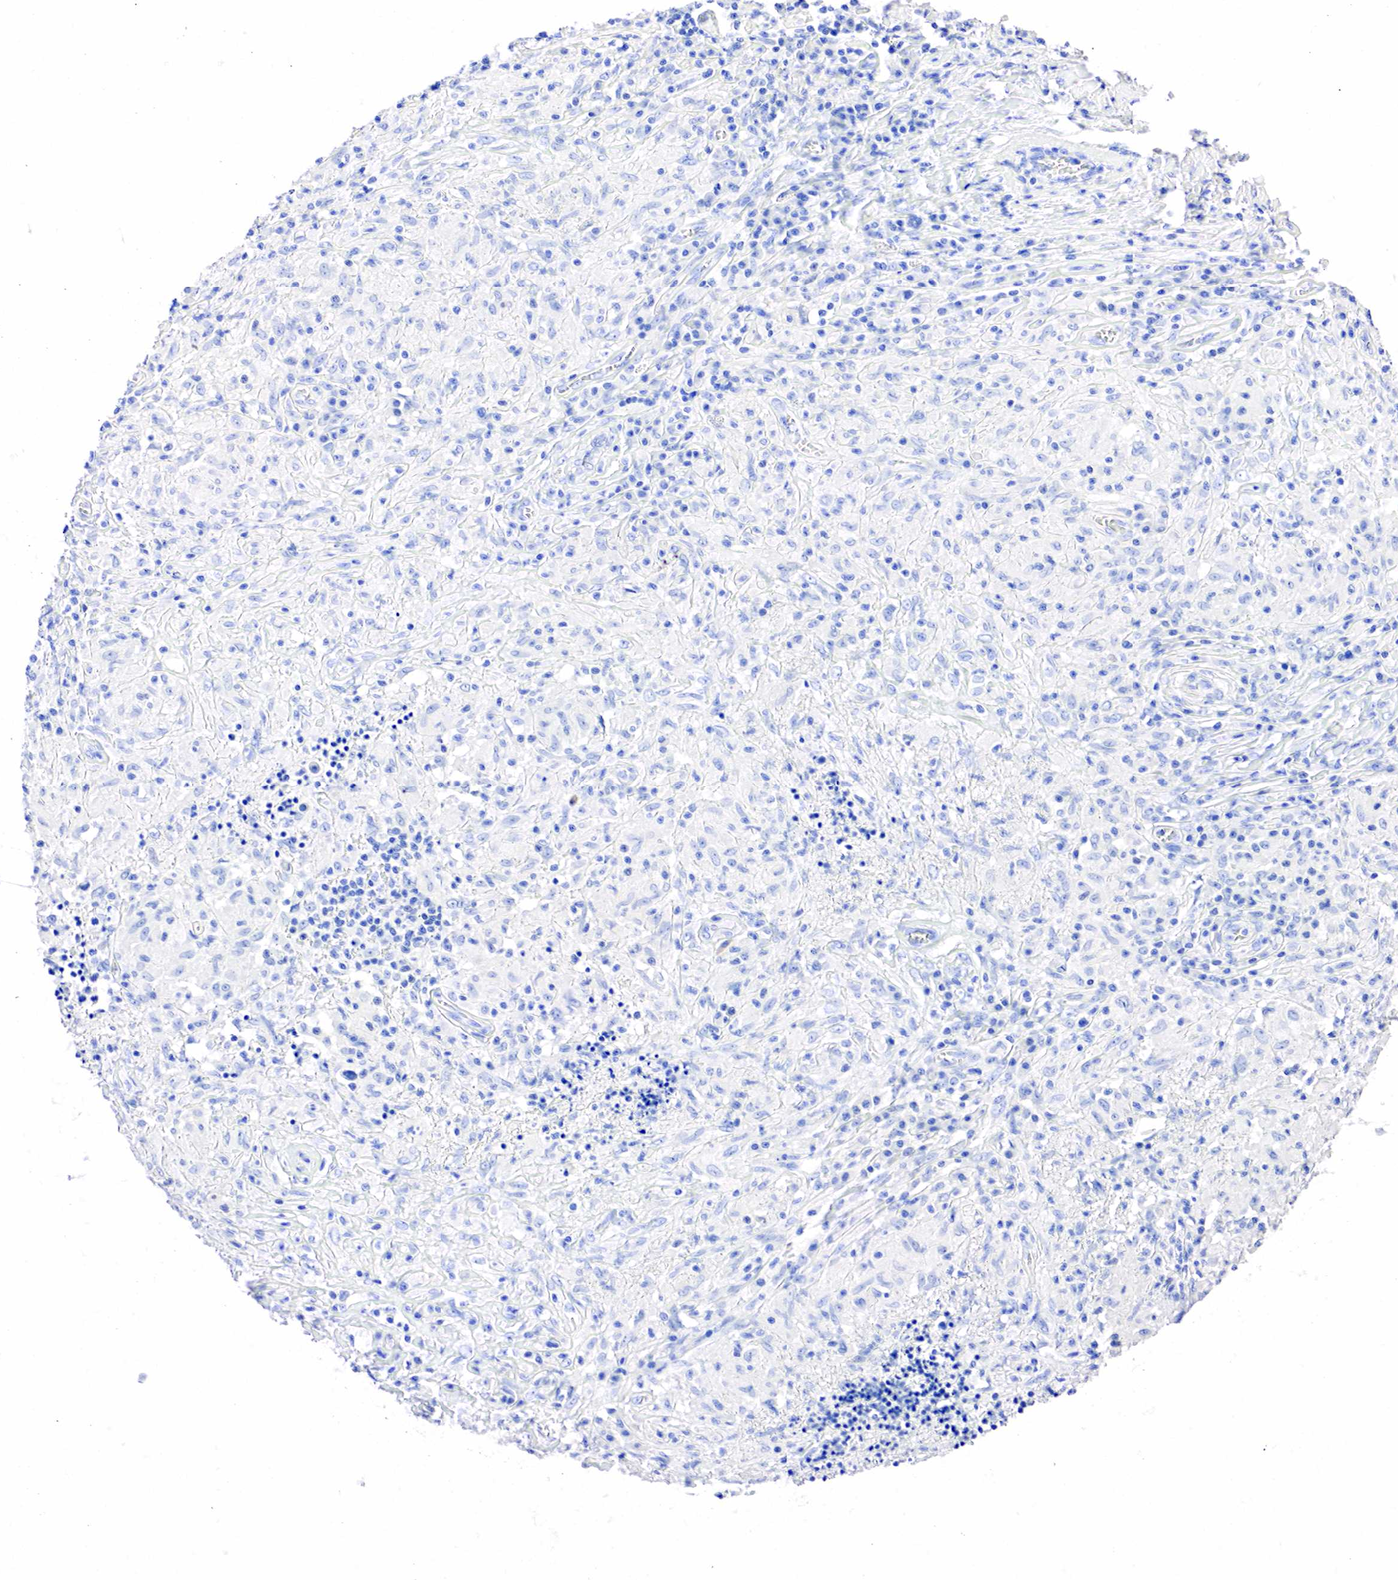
{"staining": {"intensity": "negative", "quantity": "none", "location": "none"}, "tissue": "testis cancer", "cell_type": "Tumor cells", "image_type": "cancer", "snomed": [{"axis": "morphology", "description": "Seminoma, NOS"}, {"axis": "topography", "description": "Testis"}], "caption": "A high-resolution photomicrograph shows IHC staining of testis cancer (seminoma), which displays no significant expression in tumor cells.", "gene": "SST", "patient": {"sex": "male", "age": 34}}